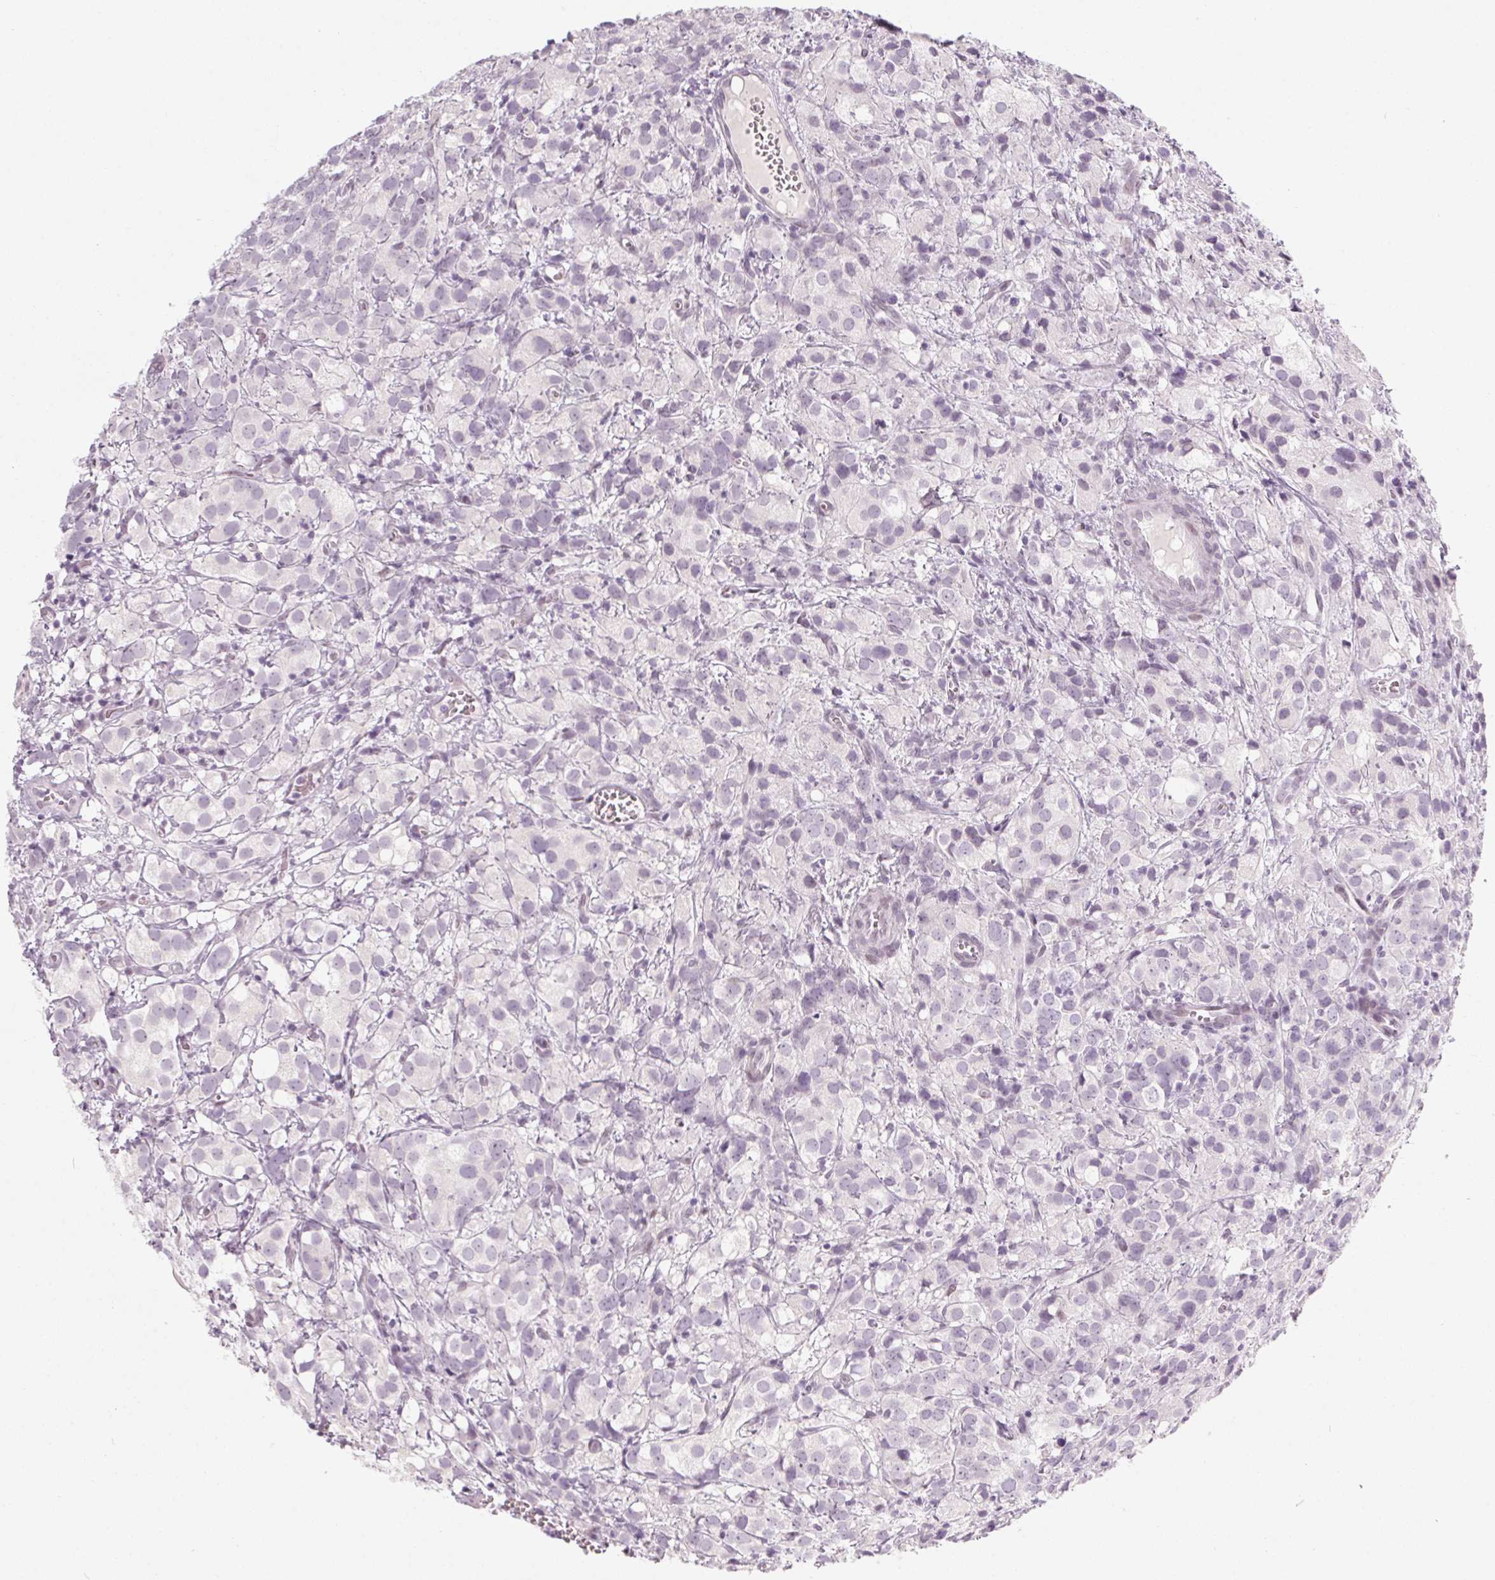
{"staining": {"intensity": "negative", "quantity": "none", "location": "none"}, "tissue": "prostate cancer", "cell_type": "Tumor cells", "image_type": "cancer", "snomed": [{"axis": "morphology", "description": "Adenocarcinoma, High grade"}, {"axis": "topography", "description": "Prostate"}], "caption": "Immunohistochemical staining of human prostate cancer exhibits no significant expression in tumor cells.", "gene": "KCNQ2", "patient": {"sex": "male", "age": 86}}